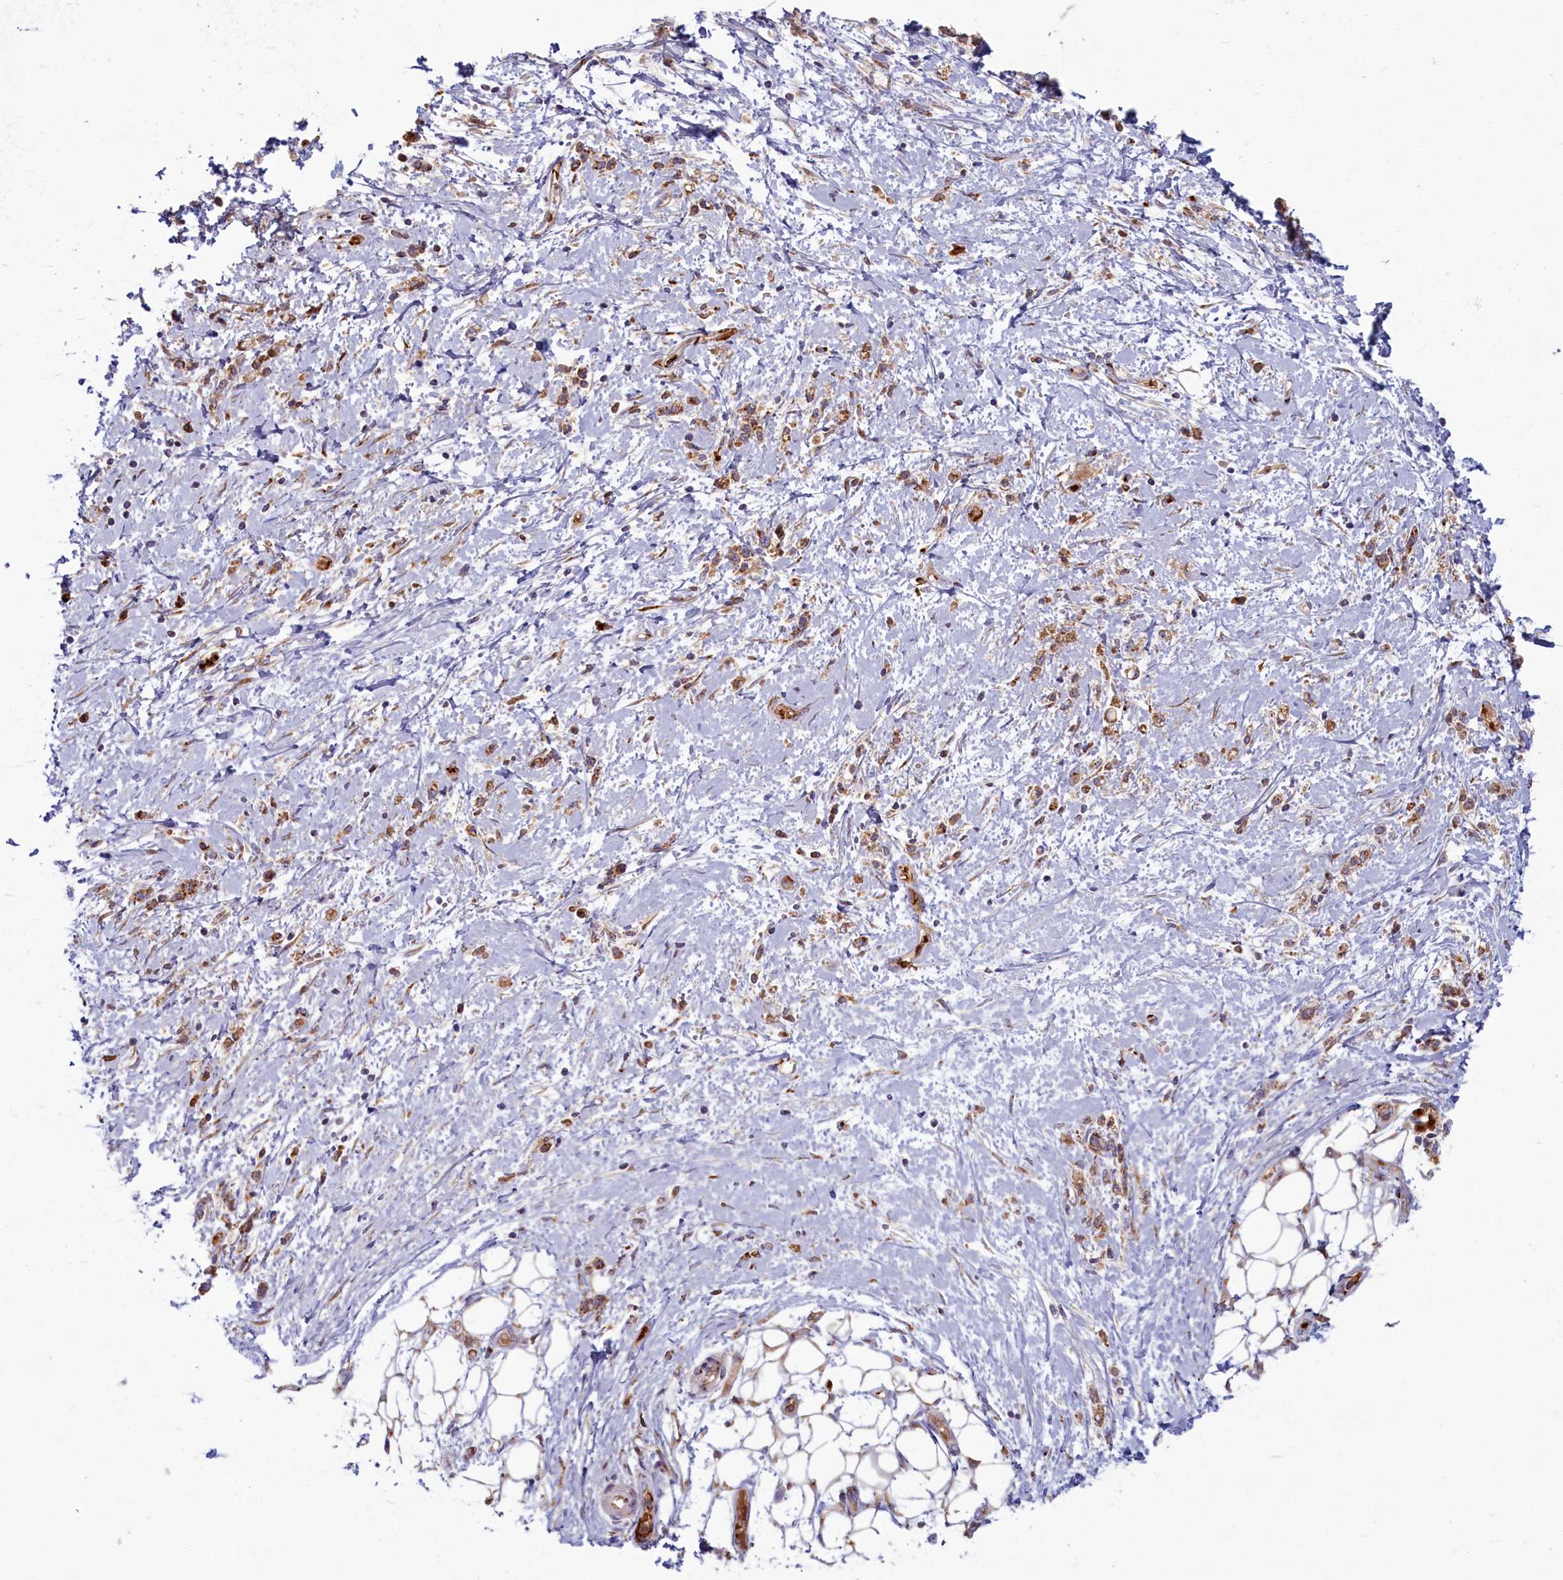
{"staining": {"intensity": "moderate", "quantity": ">75%", "location": "cytoplasmic/membranous"}, "tissue": "stomach cancer", "cell_type": "Tumor cells", "image_type": "cancer", "snomed": [{"axis": "morphology", "description": "Adenocarcinoma, NOS"}, {"axis": "topography", "description": "Stomach"}], "caption": "Stomach cancer (adenocarcinoma) stained with immunohistochemistry displays moderate cytoplasmic/membranous positivity in approximately >75% of tumor cells. (DAB IHC with brightfield microscopy, high magnification).", "gene": "BLVRB", "patient": {"sex": "female", "age": 60}}